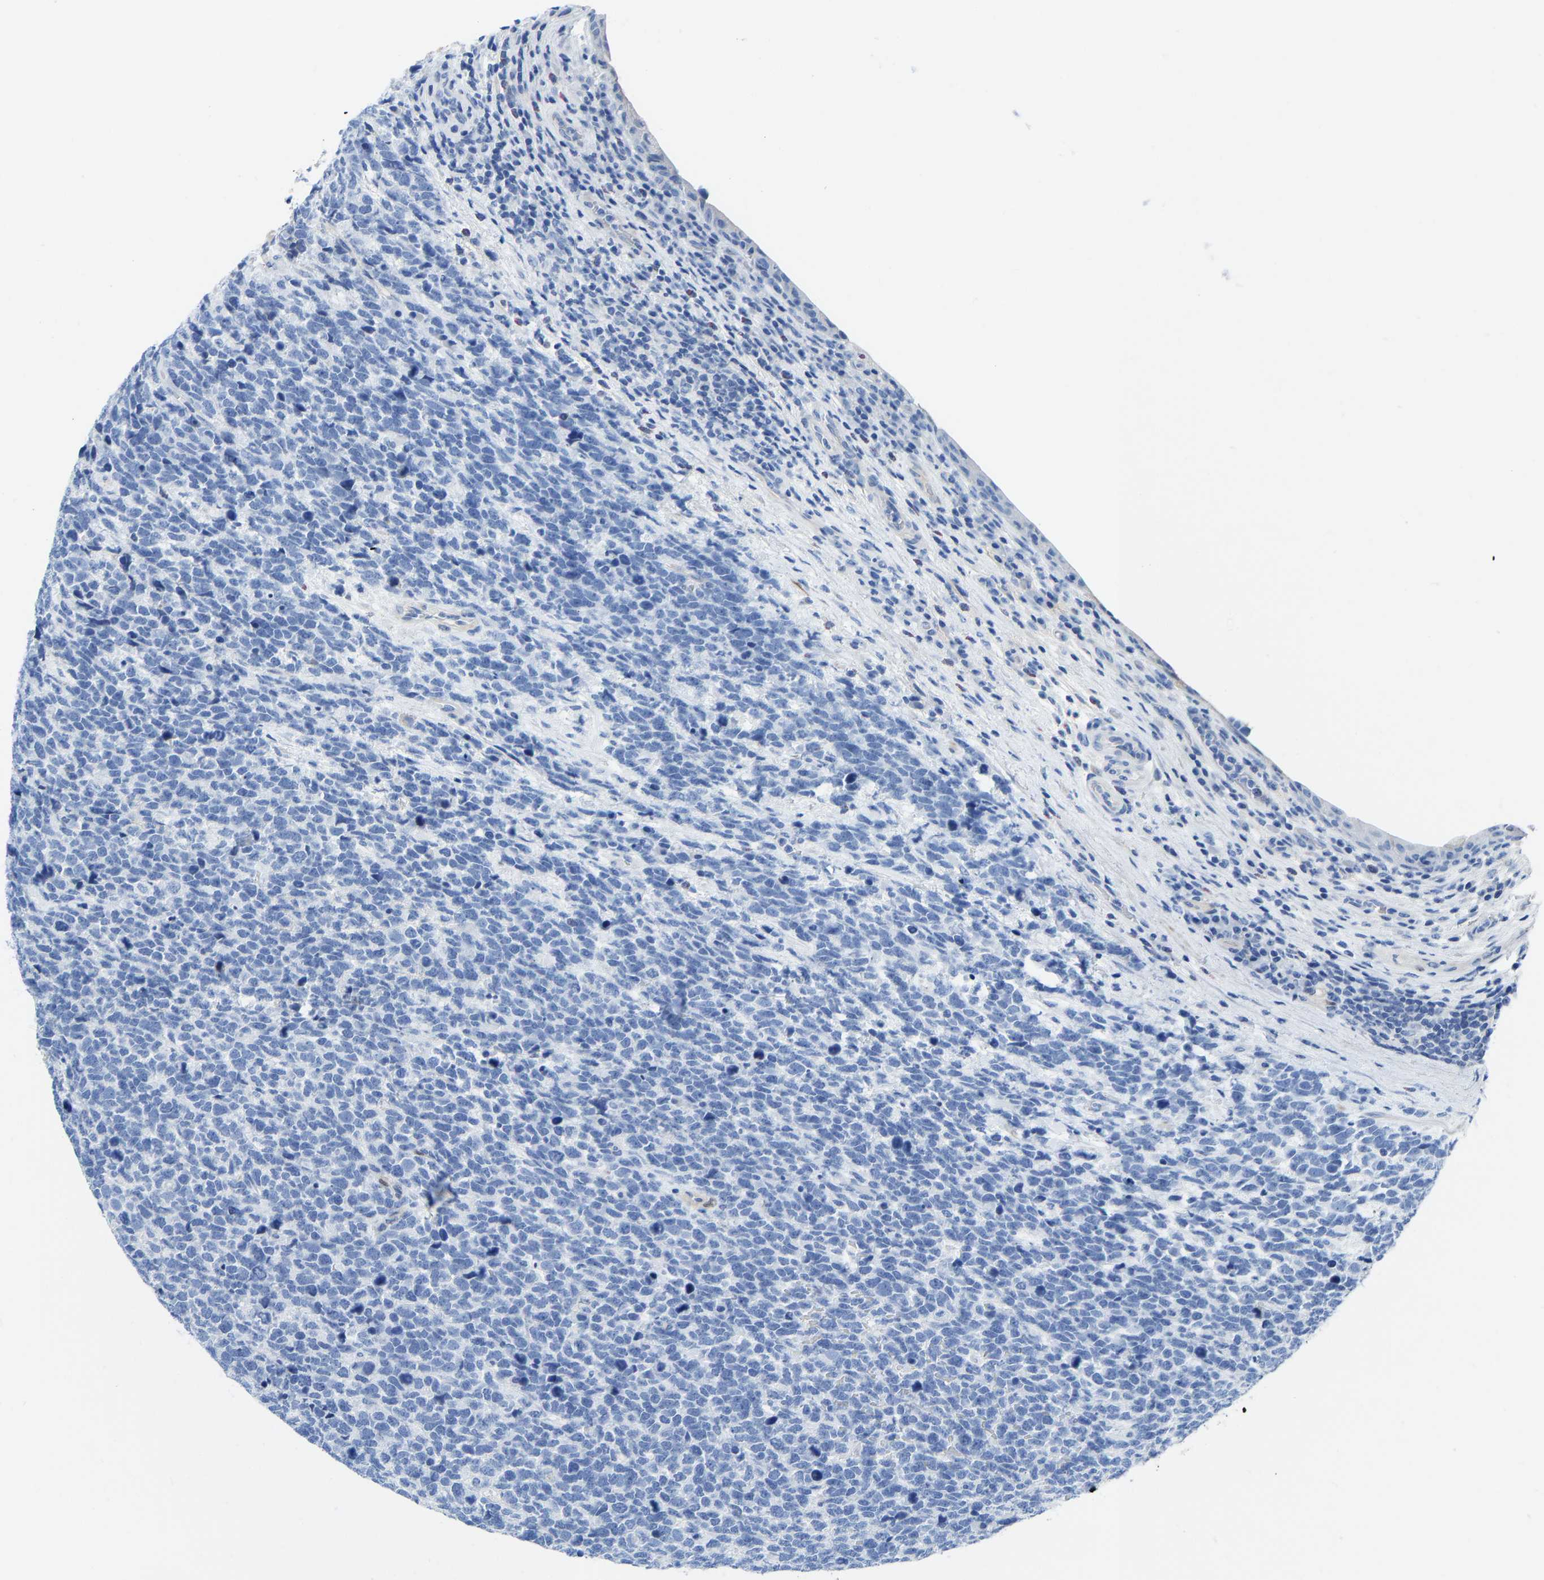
{"staining": {"intensity": "negative", "quantity": "none", "location": "none"}, "tissue": "urothelial cancer", "cell_type": "Tumor cells", "image_type": "cancer", "snomed": [{"axis": "morphology", "description": "Urothelial carcinoma, High grade"}, {"axis": "topography", "description": "Urinary bladder"}], "caption": "Photomicrograph shows no significant protein staining in tumor cells of urothelial carcinoma (high-grade). The staining is performed using DAB brown chromogen with nuclei counter-stained in using hematoxylin.", "gene": "NKAIN3", "patient": {"sex": "female", "age": 82}}